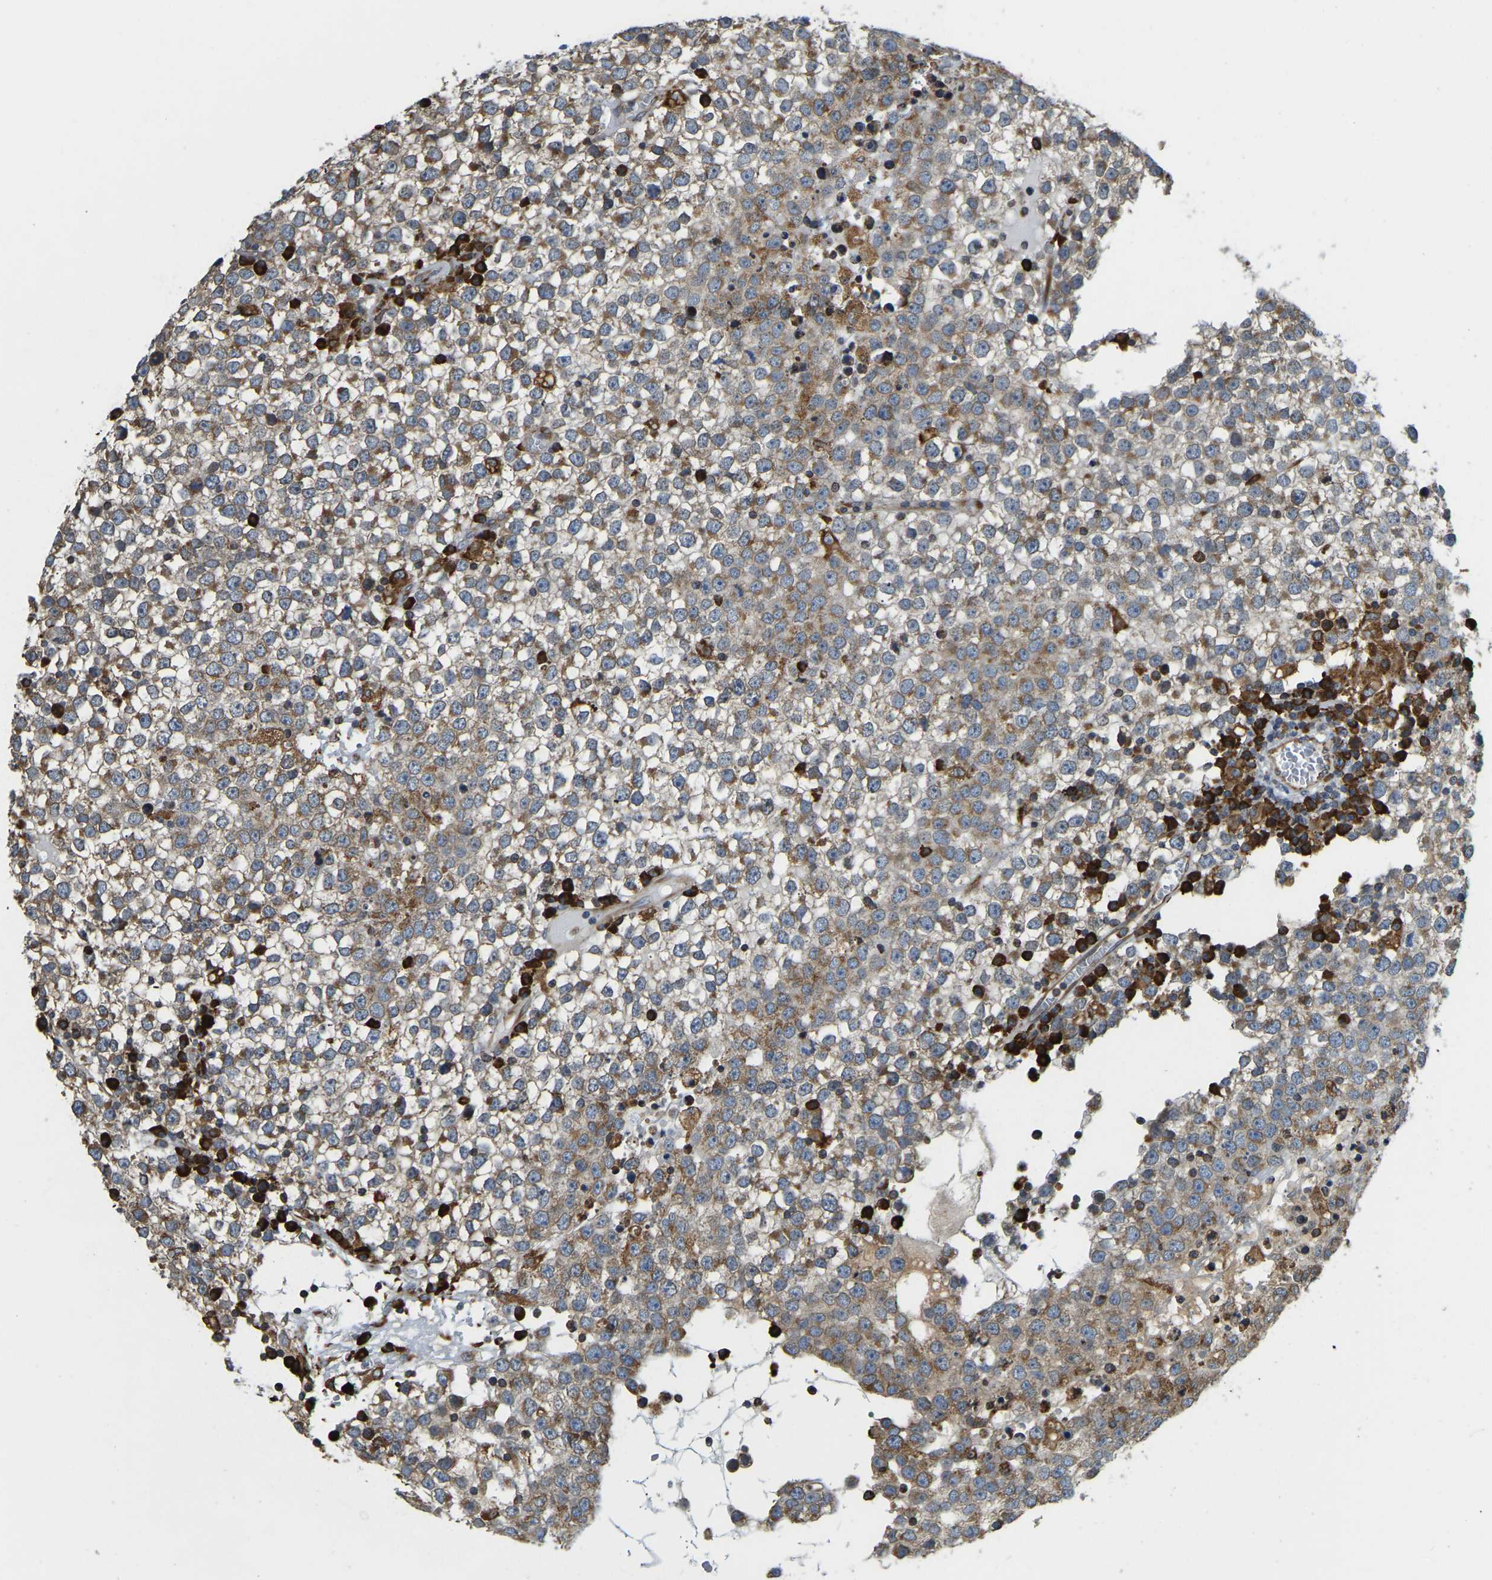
{"staining": {"intensity": "moderate", "quantity": ">75%", "location": "cytoplasmic/membranous"}, "tissue": "testis cancer", "cell_type": "Tumor cells", "image_type": "cancer", "snomed": [{"axis": "morphology", "description": "Seminoma, NOS"}, {"axis": "topography", "description": "Testis"}], "caption": "A high-resolution photomicrograph shows immunohistochemistry staining of testis seminoma, which demonstrates moderate cytoplasmic/membranous staining in approximately >75% of tumor cells.", "gene": "RNF115", "patient": {"sex": "male", "age": 65}}